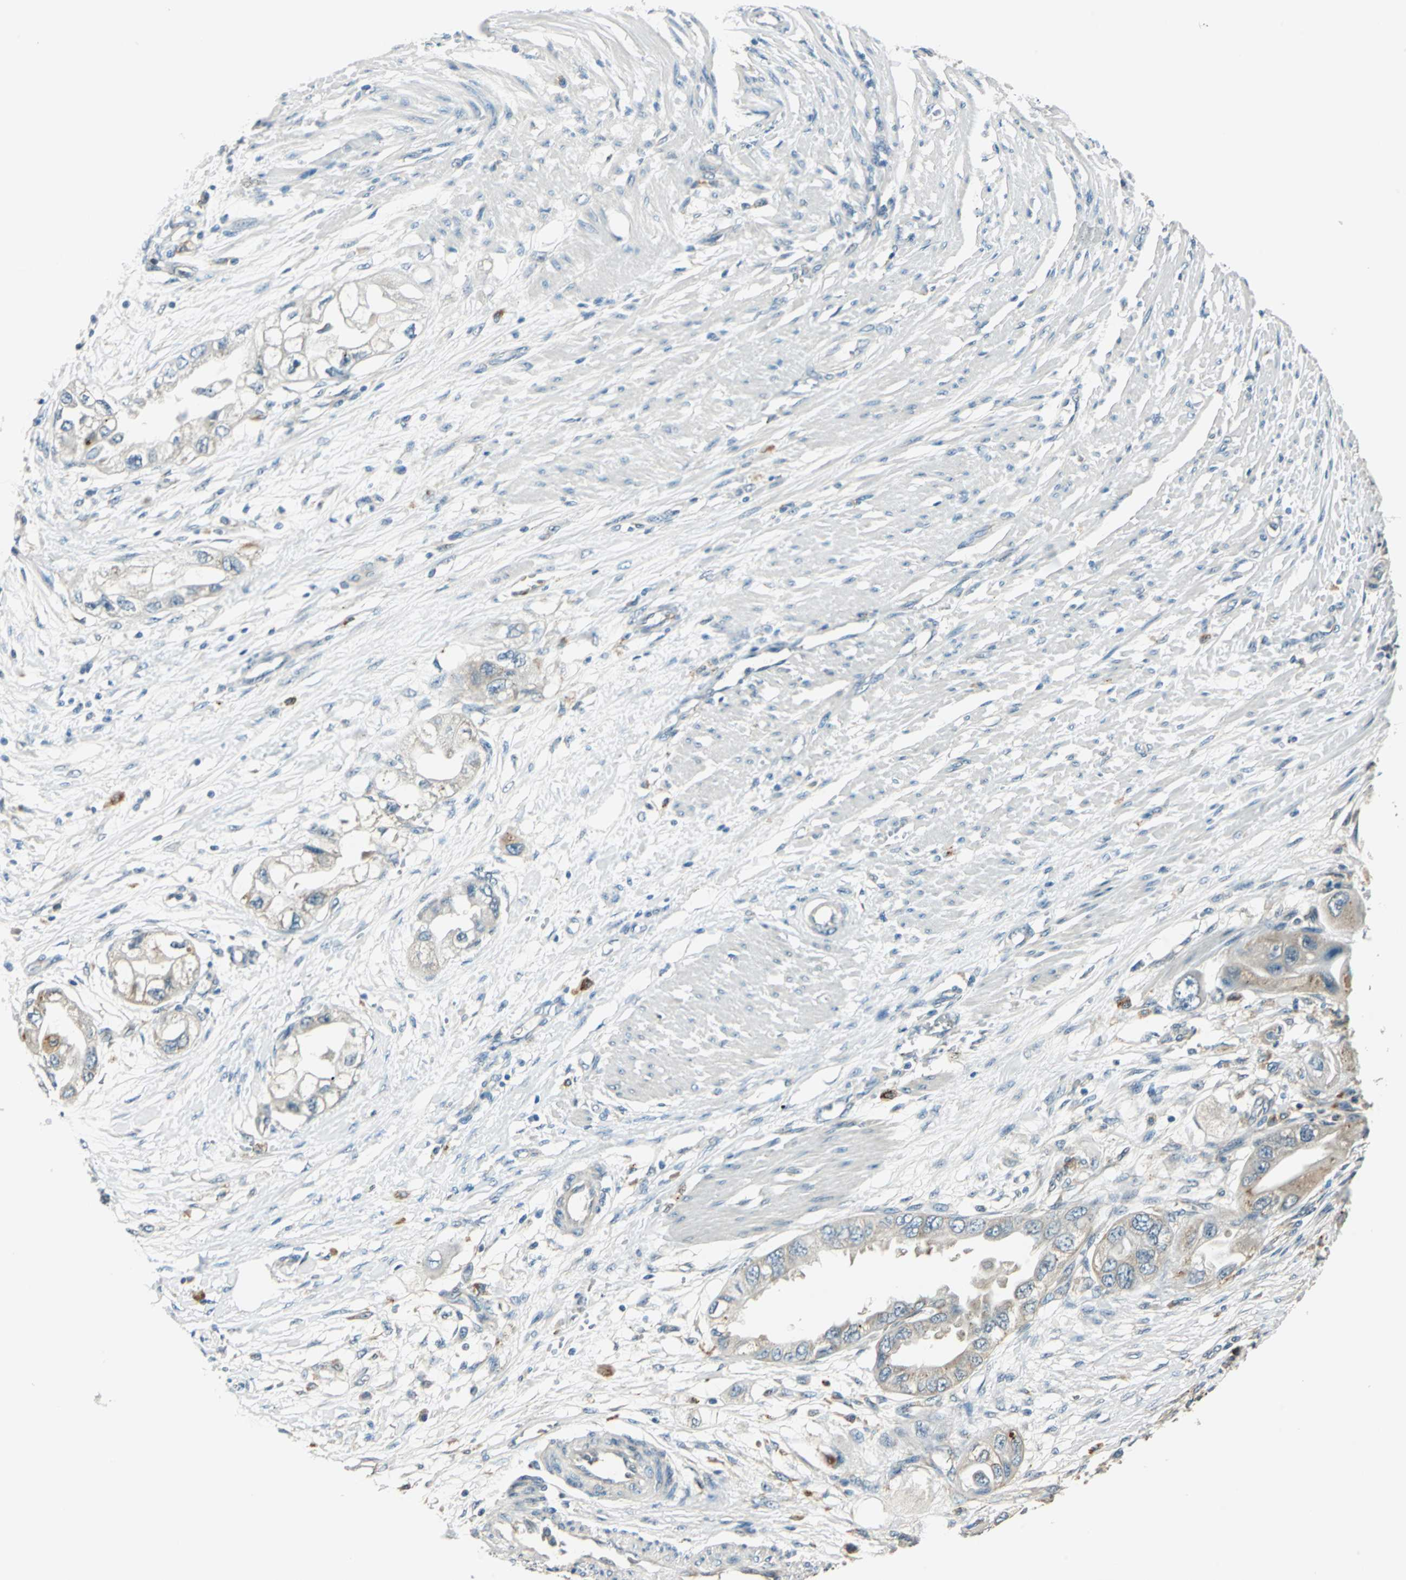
{"staining": {"intensity": "weak", "quantity": "25%-75%", "location": "cytoplasmic/membranous"}, "tissue": "endometrial cancer", "cell_type": "Tumor cells", "image_type": "cancer", "snomed": [{"axis": "morphology", "description": "Adenocarcinoma, NOS"}, {"axis": "topography", "description": "Endometrium"}], "caption": "DAB (3,3'-diaminobenzidine) immunohistochemical staining of human endometrial cancer displays weak cytoplasmic/membranous protein positivity in approximately 25%-75% of tumor cells.", "gene": "NIT1", "patient": {"sex": "female", "age": 67}}